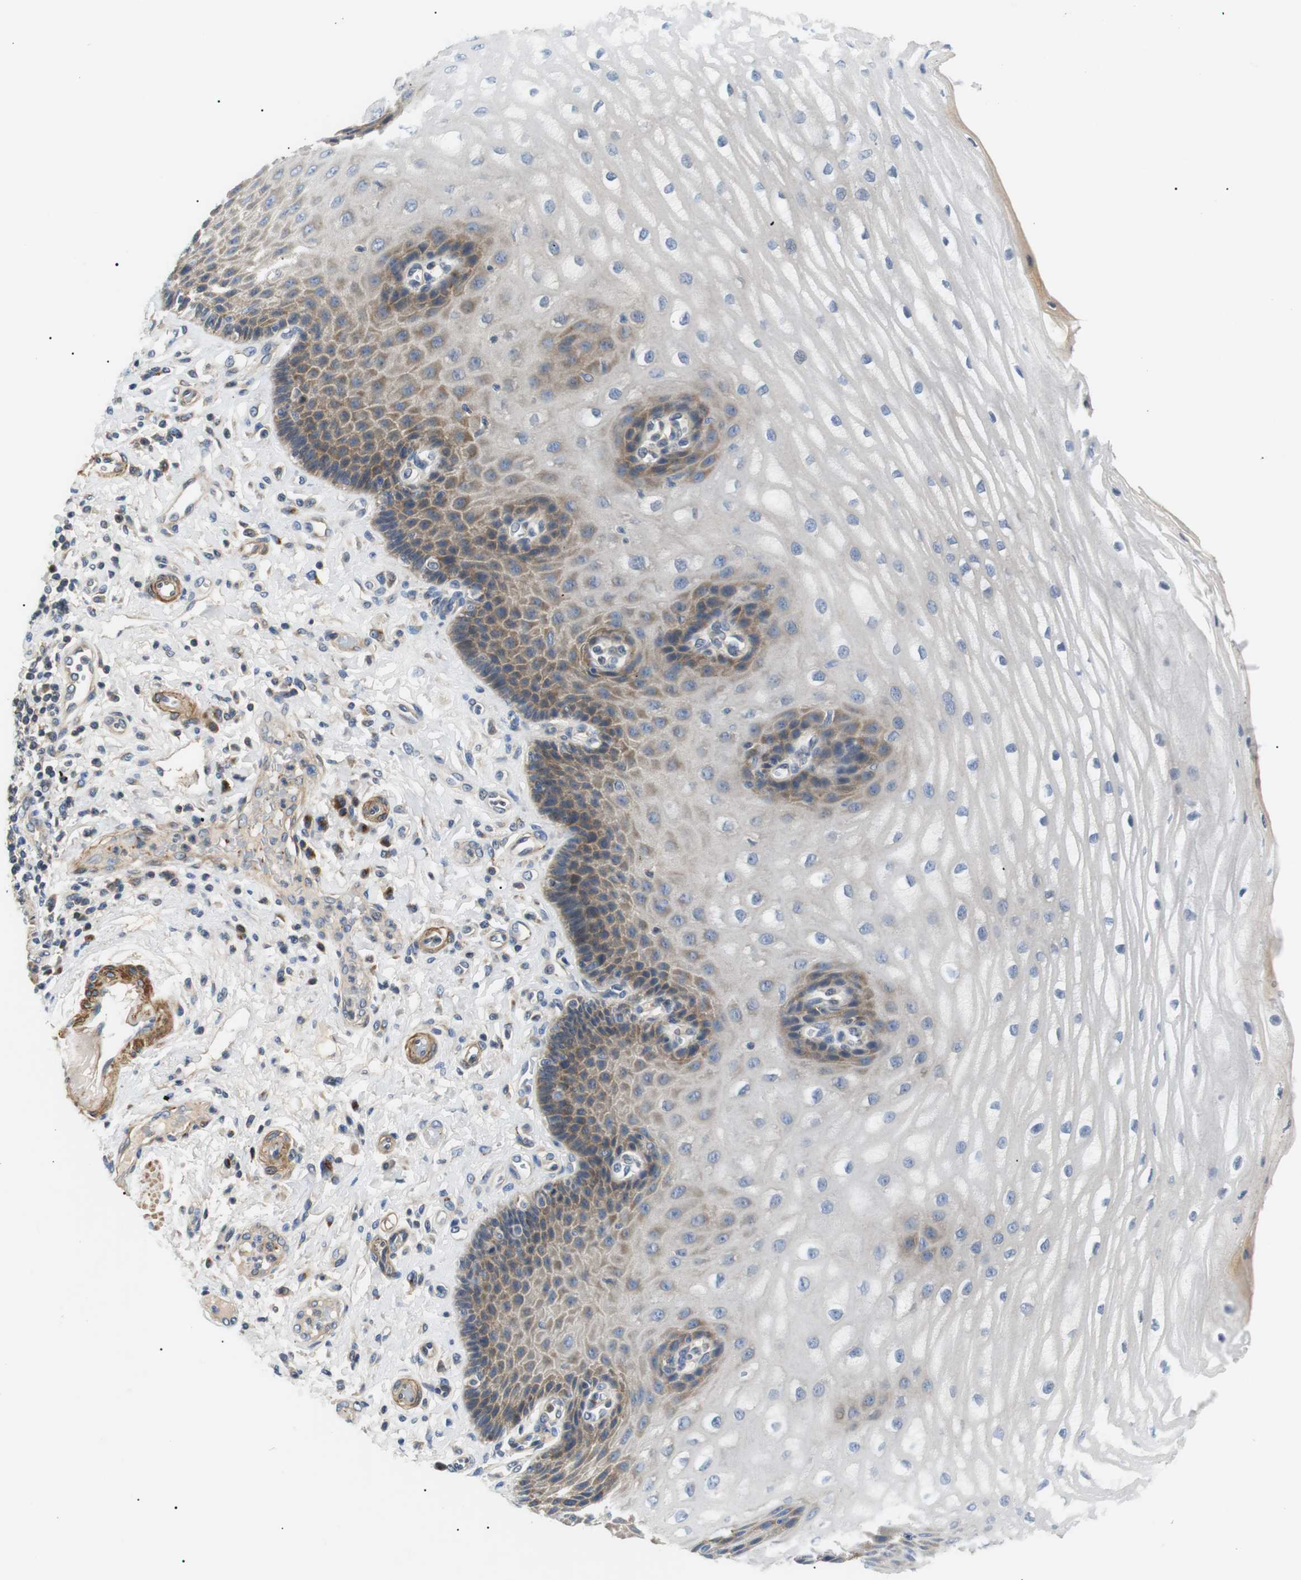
{"staining": {"intensity": "moderate", "quantity": "<25%", "location": "cytoplasmic/membranous"}, "tissue": "esophagus", "cell_type": "Squamous epithelial cells", "image_type": "normal", "snomed": [{"axis": "morphology", "description": "Normal tissue, NOS"}, {"axis": "topography", "description": "Esophagus"}], "caption": "Immunohistochemical staining of unremarkable esophagus demonstrates <25% levels of moderate cytoplasmic/membranous protein expression in about <25% of squamous epithelial cells.", "gene": "DIPK1A", "patient": {"sex": "male", "age": 54}}